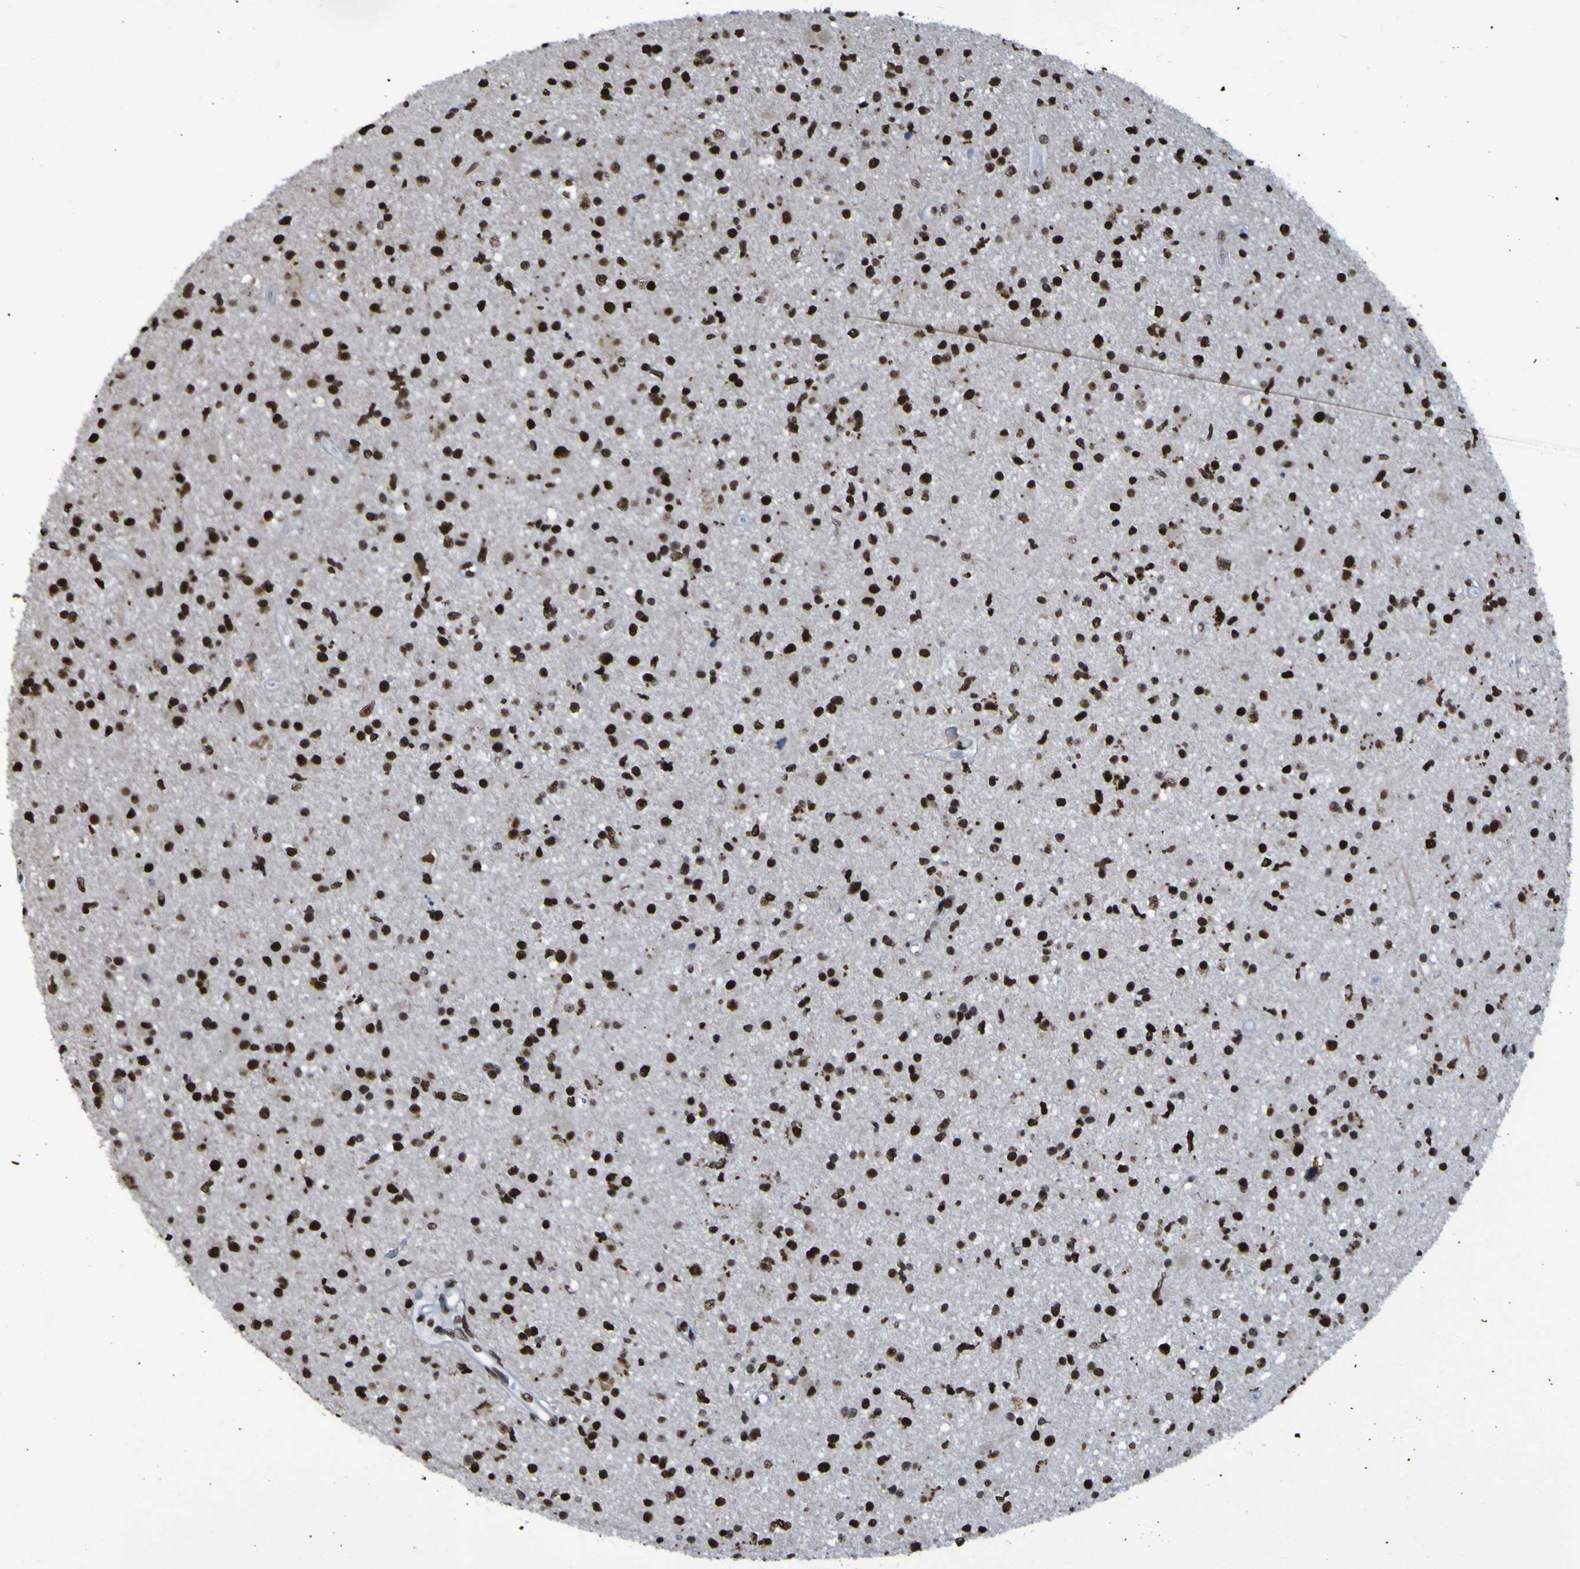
{"staining": {"intensity": "strong", "quantity": ">75%", "location": "nuclear"}, "tissue": "glioma", "cell_type": "Tumor cells", "image_type": "cancer", "snomed": [{"axis": "morphology", "description": "Glioma, malignant, High grade"}, {"axis": "topography", "description": "Brain"}], "caption": "Protein expression by IHC reveals strong nuclear positivity in approximately >75% of tumor cells in glioma. Nuclei are stained in blue.", "gene": "HNRNPR", "patient": {"sex": "male", "age": 33}}